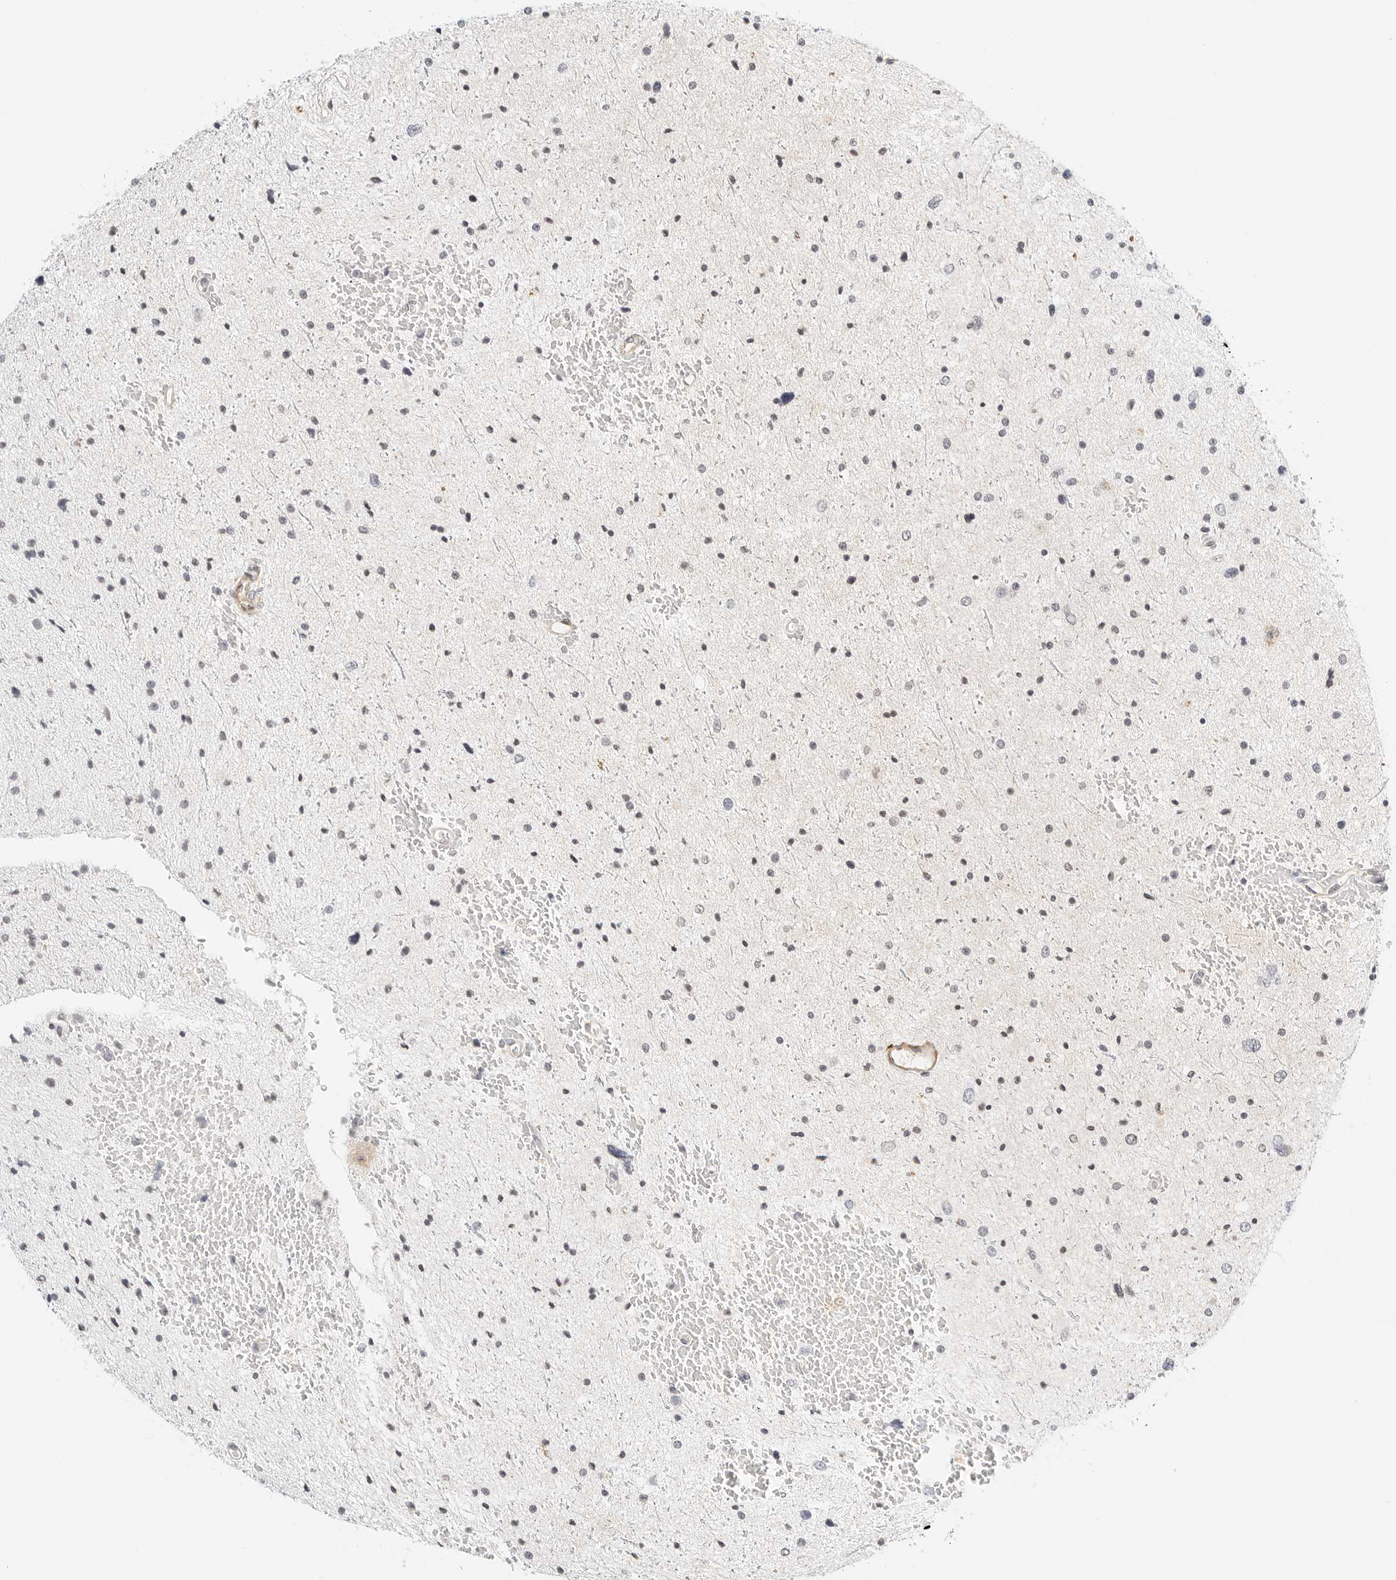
{"staining": {"intensity": "negative", "quantity": "none", "location": "none"}, "tissue": "glioma", "cell_type": "Tumor cells", "image_type": "cancer", "snomed": [{"axis": "morphology", "description": "Glioma, malignant, Low grade"}, {"axis": "topography", "description": "Brain"}], "caption": "DAB immunohistochemical staining of human malignant glioma (low-grade) displays no significant staining in tumor cells.", "gene": "PKDCC", "patient": {"sex": "female", "age": 37}}